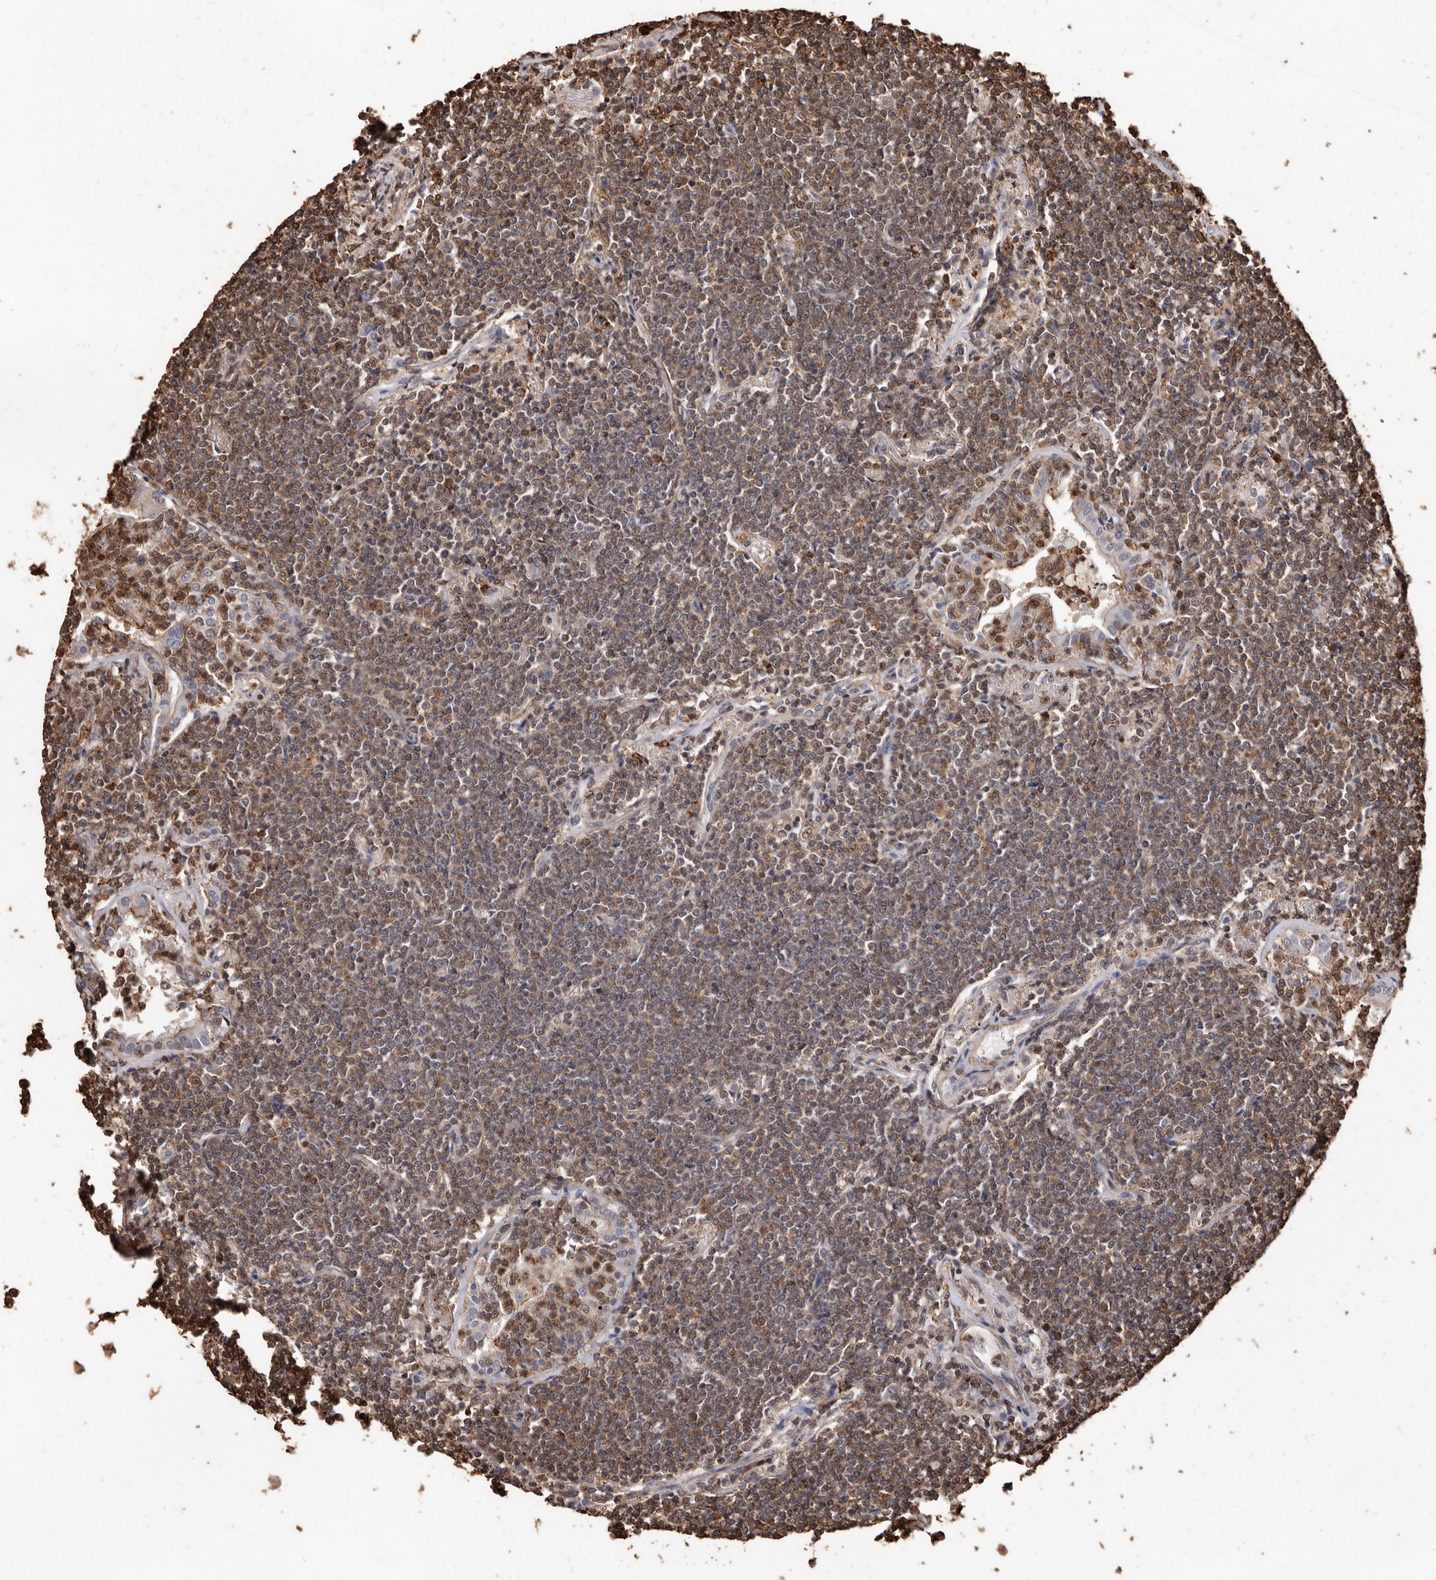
{"staining": {"intensity": "weak", "quantity": ">75%", "location": "cytoplasmic/membranous"}, "tissue": "lymphoma", "cell_type": "Tumor cells", "image_type": "cancer", "snomed": [{"axis": "morphology", "description": "Malignant lymphoma, non-Hodgkin's type, Low grade"}, {"axis": "topography", "description": "Lung"}], "caption": "IHC (DAB (3,3'-diaminobenzidine)) staining of low-grade malignant lymphoma, non-Hodgkin's type exhibits weak cytoplasmic/membranous protein positivity in about >75% of tumor cells.", "gene": "GSK3A", "patient": {"sex": "female", "age": 71}}